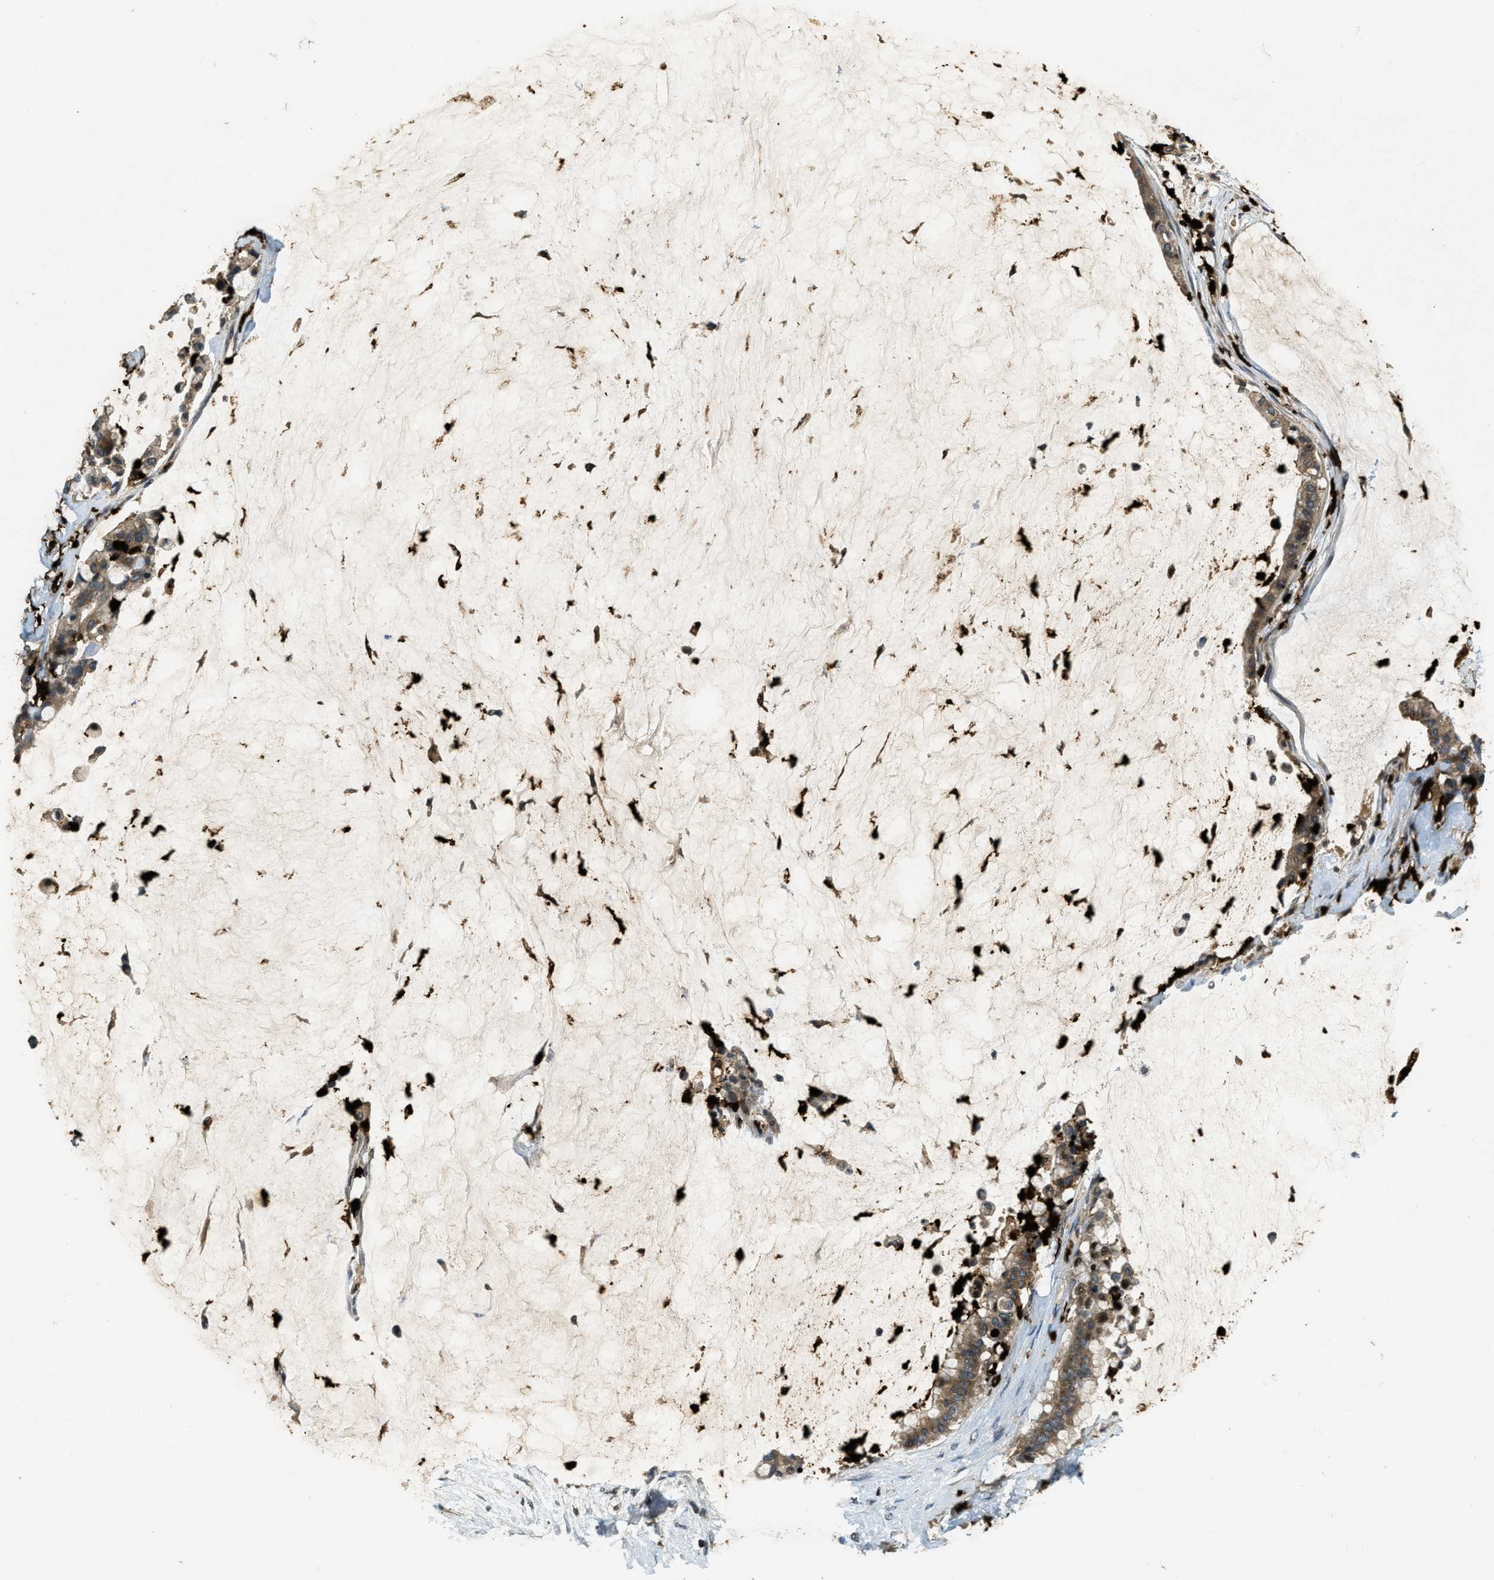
{"staining": {"intensity": "moderate", "quantity": ">75%", "location": "cytoplasmic/membranous"}, "tissue": "pancreatic cancer", "cell_type": "Tumor cells", "image_type": "cancer", "snomed": [{"axis": "morphology", "description": "Adenocarcinoma, NOS"}, {"axis": "topography", "description": "Pancreas"}], "caption": "A high-resolution image shows IHC staining of pancreatic cancer (adenocarcinoma), which exhibits moderate cytoplasmic/membranous positivity in about >75% of tumor cells.", "gene": "RNF141", "patient": {"sex": "male", "age": 41}}